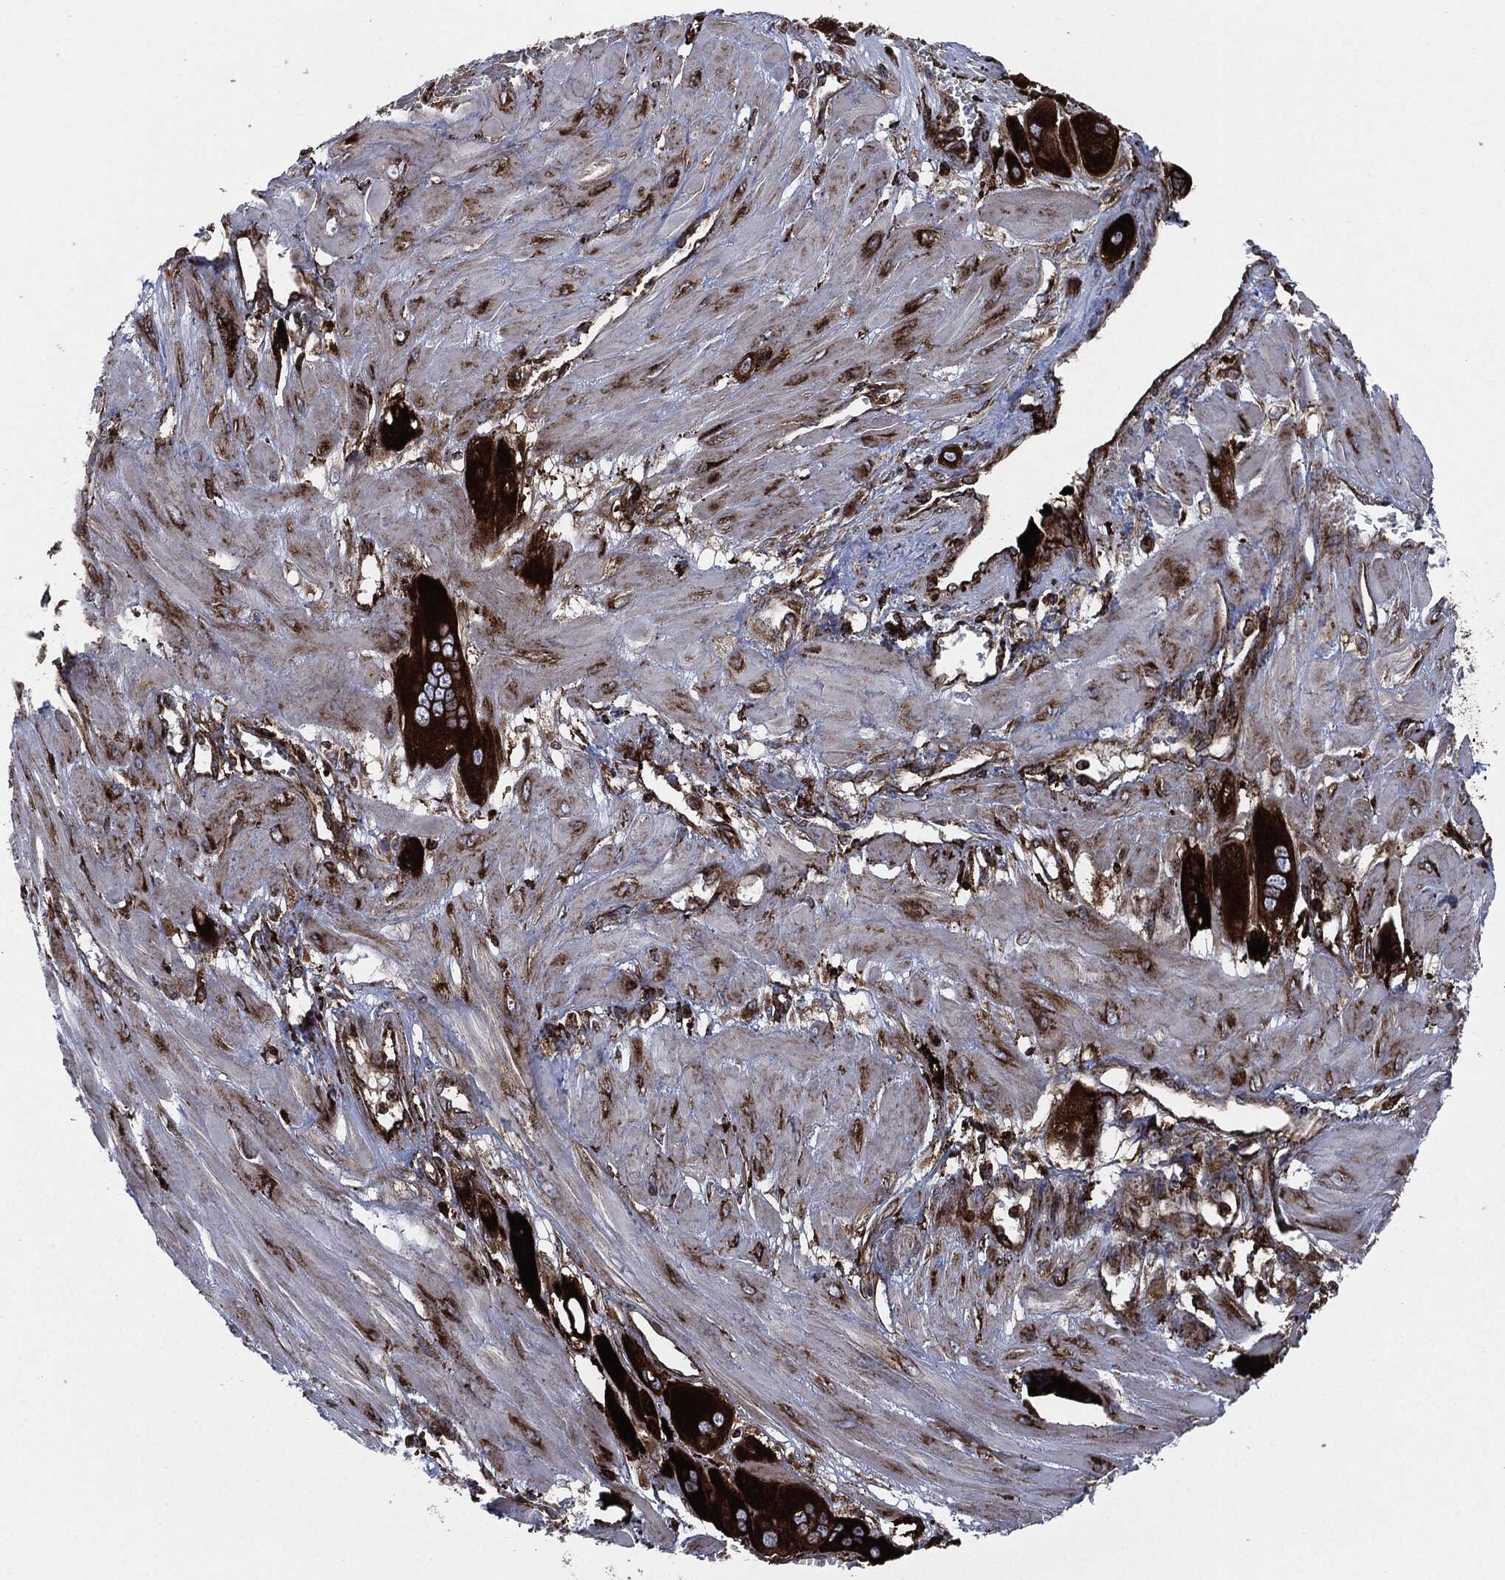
{"staining": {"intensity": "moderate", "quantity": ">75%", "location": "cytoplasmic/membranous"}, "tissue": "cervical cancer", "cell_type": "Tumor cells", "image_type": "cancer", "snomed": [{"axis": "morphology", "description": "Squamous cell carcinoma, NOS"}, {"axis": "topography", "description": "Cervix"}], "caption": "IHC staining of cervical cancer (squamous cell carcinoma), which reveals medium levels of moderate cytoplasmic/membranous expression in about >75% of tumor cells indicating moderate cytoplasmic/membranous protein positivity. The staining was performed using DAB (3,3'-diaminobenzidine) (brown) for protein detection and nuclei were counterstained in hematoxylin (blue).", "gene": "CALR", "patient": {"sex": "female", "age": 34}}